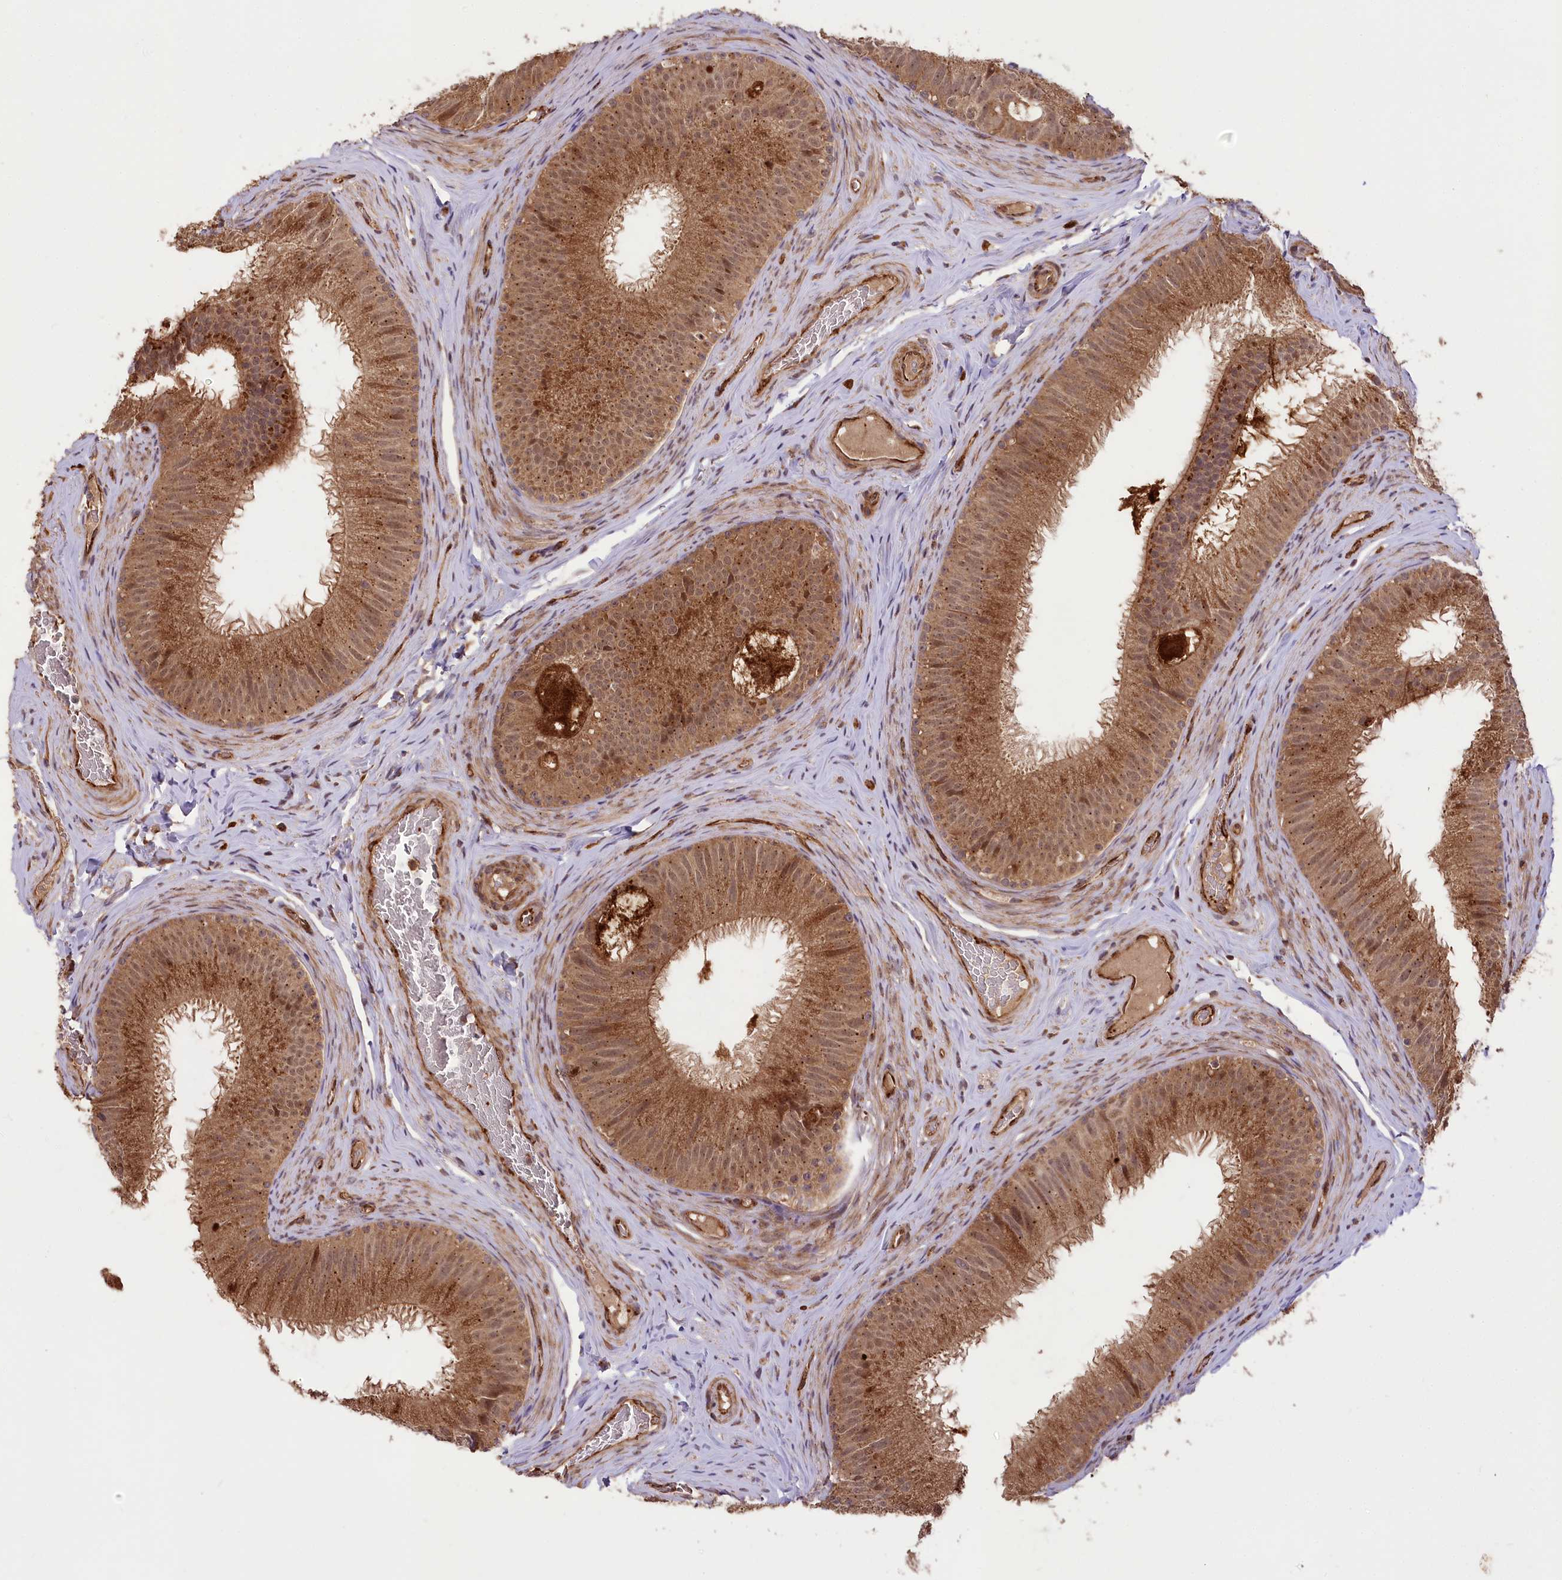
{"staining": {"intensity": "moderate", "quantity": ">75%", "location": "cytoplasmic/membranous,nuclear"}, "tissue": "epididymis", "cell_type": "Glandular cells", "image_type": "normal", "snomed": [{"axis": "morphology", "description": "Normal tissue, NOS"}, {"axis": "topography", "description": "Epididymis"}], "caption": "This photomicrograph reveals immunohistochemistry staining of unremarkable epididymis, with medium moderate cytoplasmic/membranous,nuclear staining in approximately >75% of glandular cells.", "gene": "CARD19", "patient": {"sex": "male", "age": 34}}